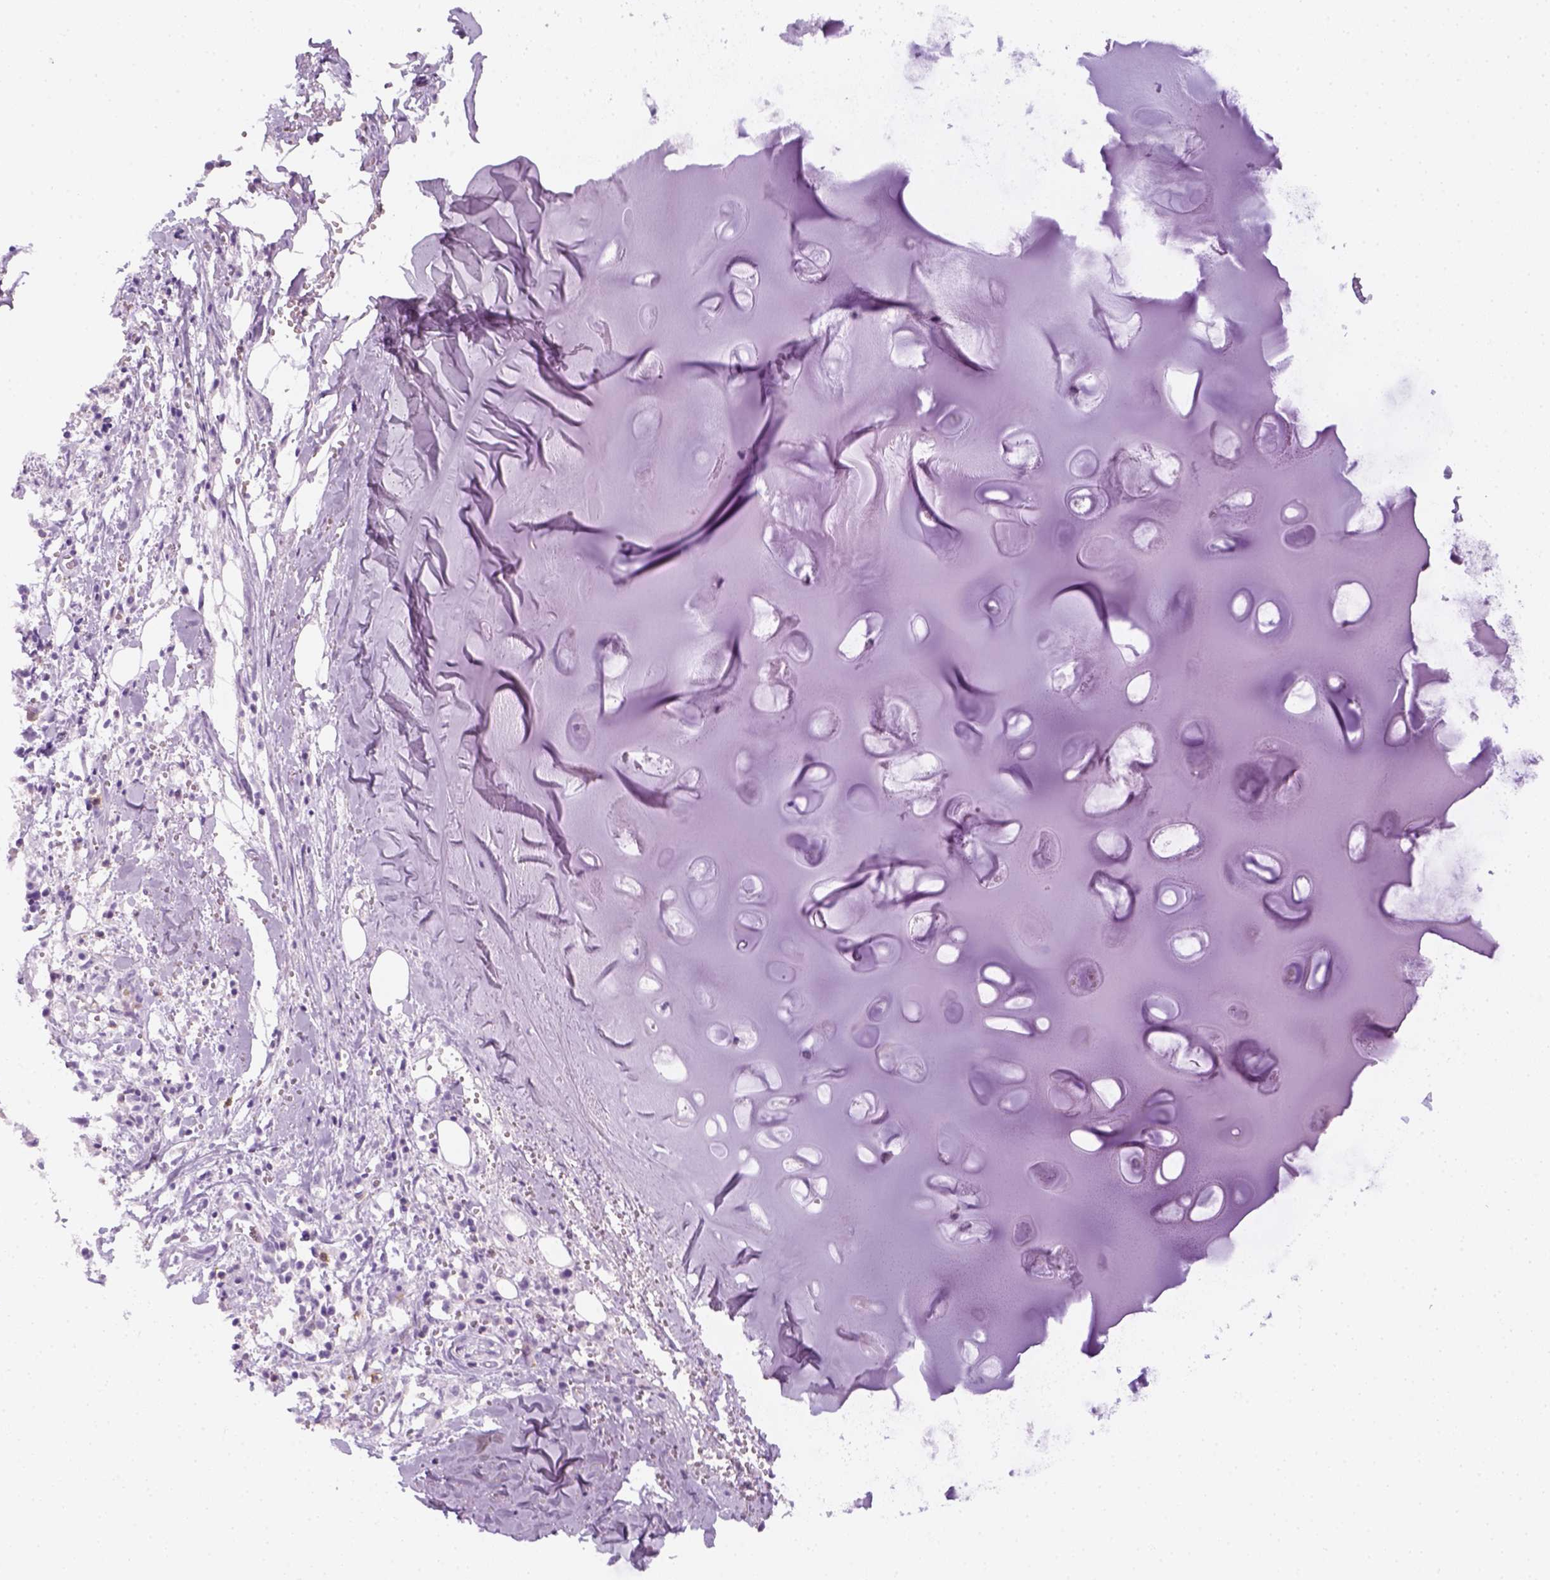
{"staining": {"intensity": "negative", "quantity": "none", "location": "none"}, "tissue": "adipose tissue", "cell_type": "Adipocytes", "image_type": "normal", "snomed": [{"axis": "morphology", "description": "Normal tissue, NOS"}, {"axis": "morphology", "description": "Squamous cell carcinoma, NOS"}, {"axis": "topography", "description": "Cartilage tissue"}, {"axis": "topography", "description": "Bronchus"}, {"axis": "topography", "description": "Lung"}], "caption": "DAB immunohistochemical staining of unremarkable human adipose tissue exhibits no significant expression in adipocytes.", "gene": "AQP3", "patient": {"sex": "male", "age": 66}}